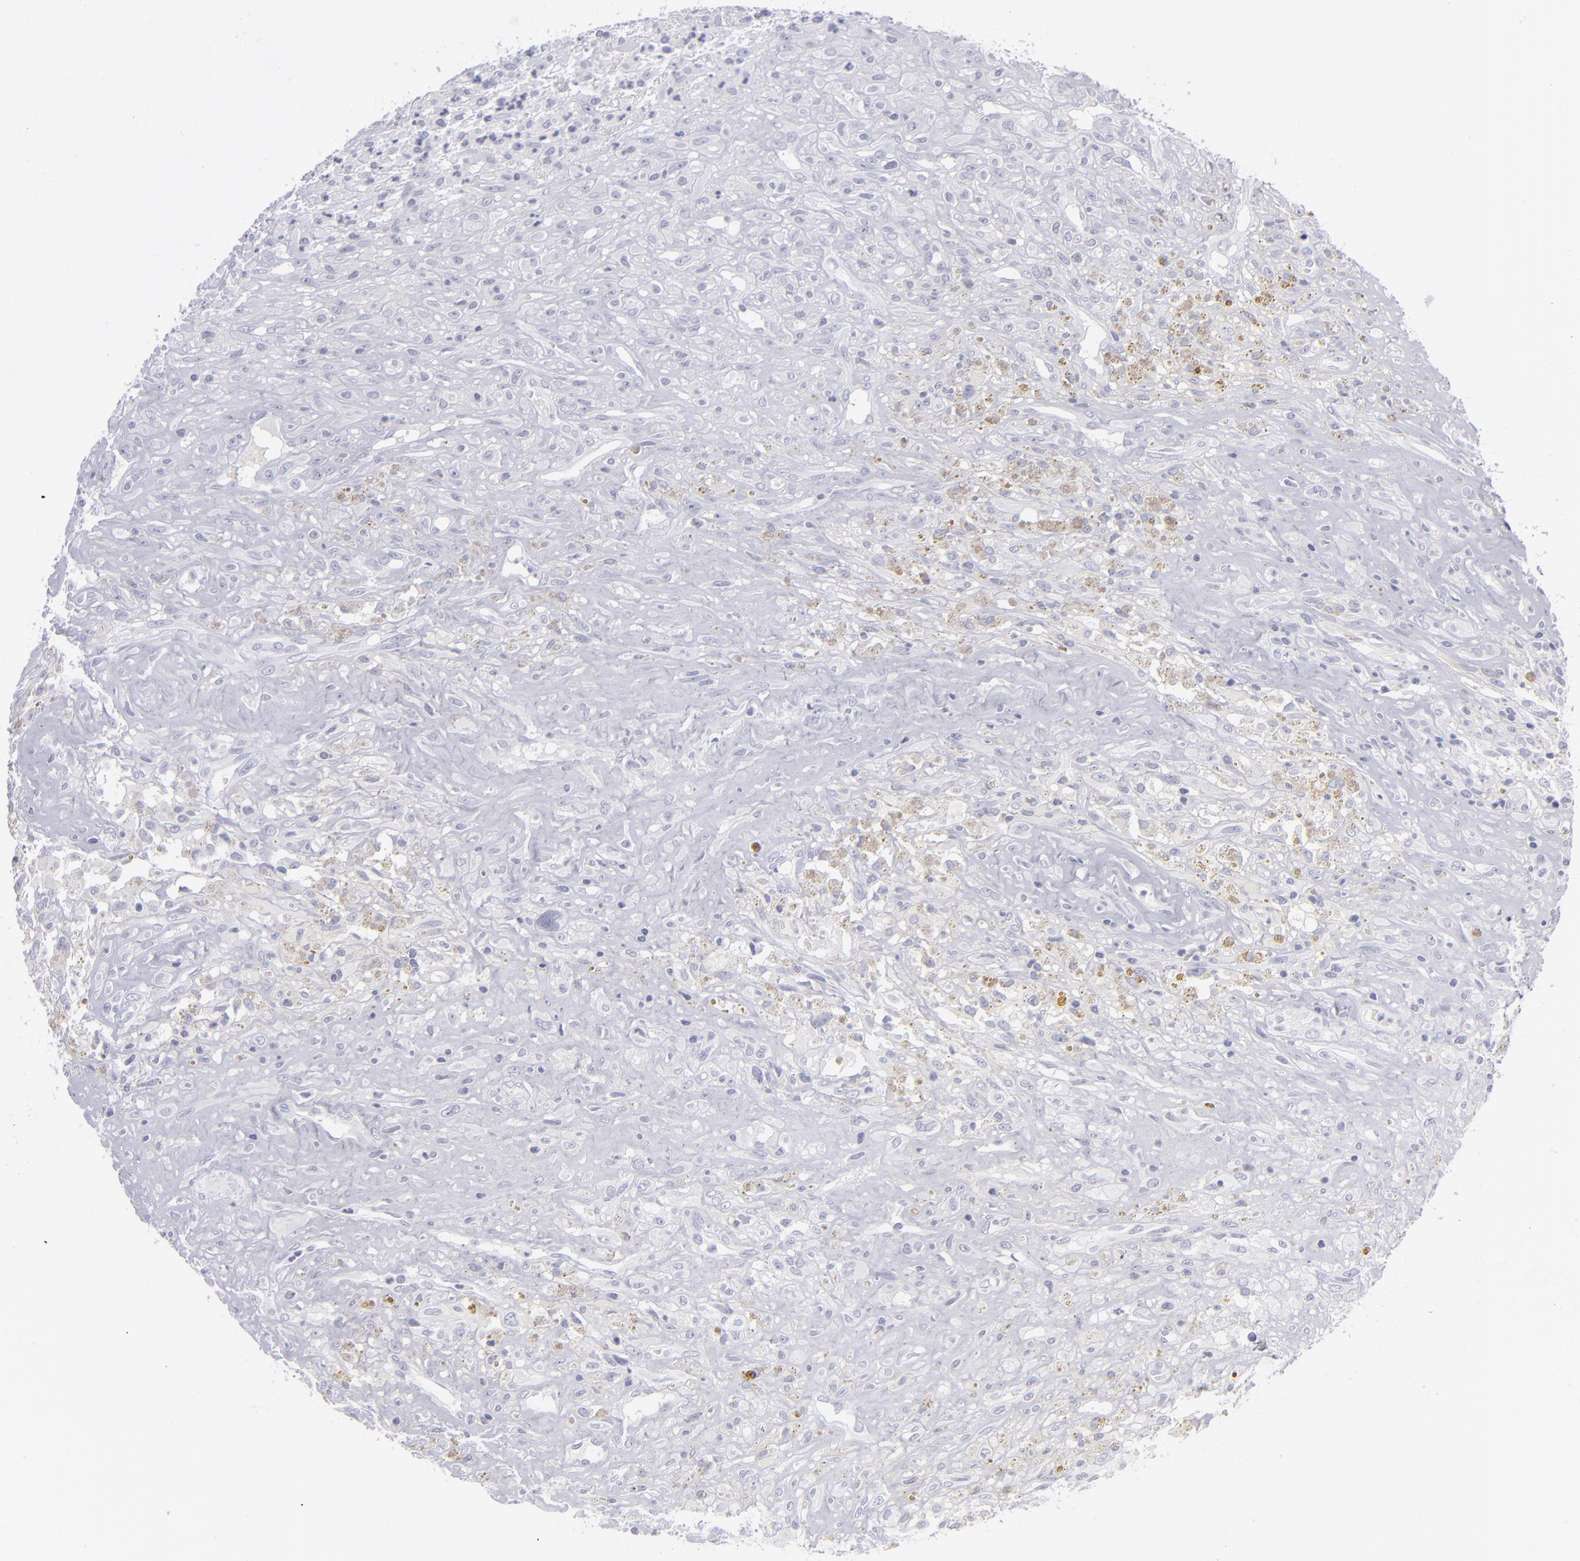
{"staining": {"intensity": "negative", "quantity": "none", "location": "none"}, "tissue": "glioma", "cell_type": "Tumor cells", "image_type": "cancer", "snomed": [{"axis": "morphology", "description": "Glioma, malignant, High grade"}, {"axis": "topography", "description": "Brain"}], "caption": "Histopathology image shows no protein staining in tumor cells of glioma tissue.", "gene": "ITGB4", "patient": {"sex": "male", "age": 66}}